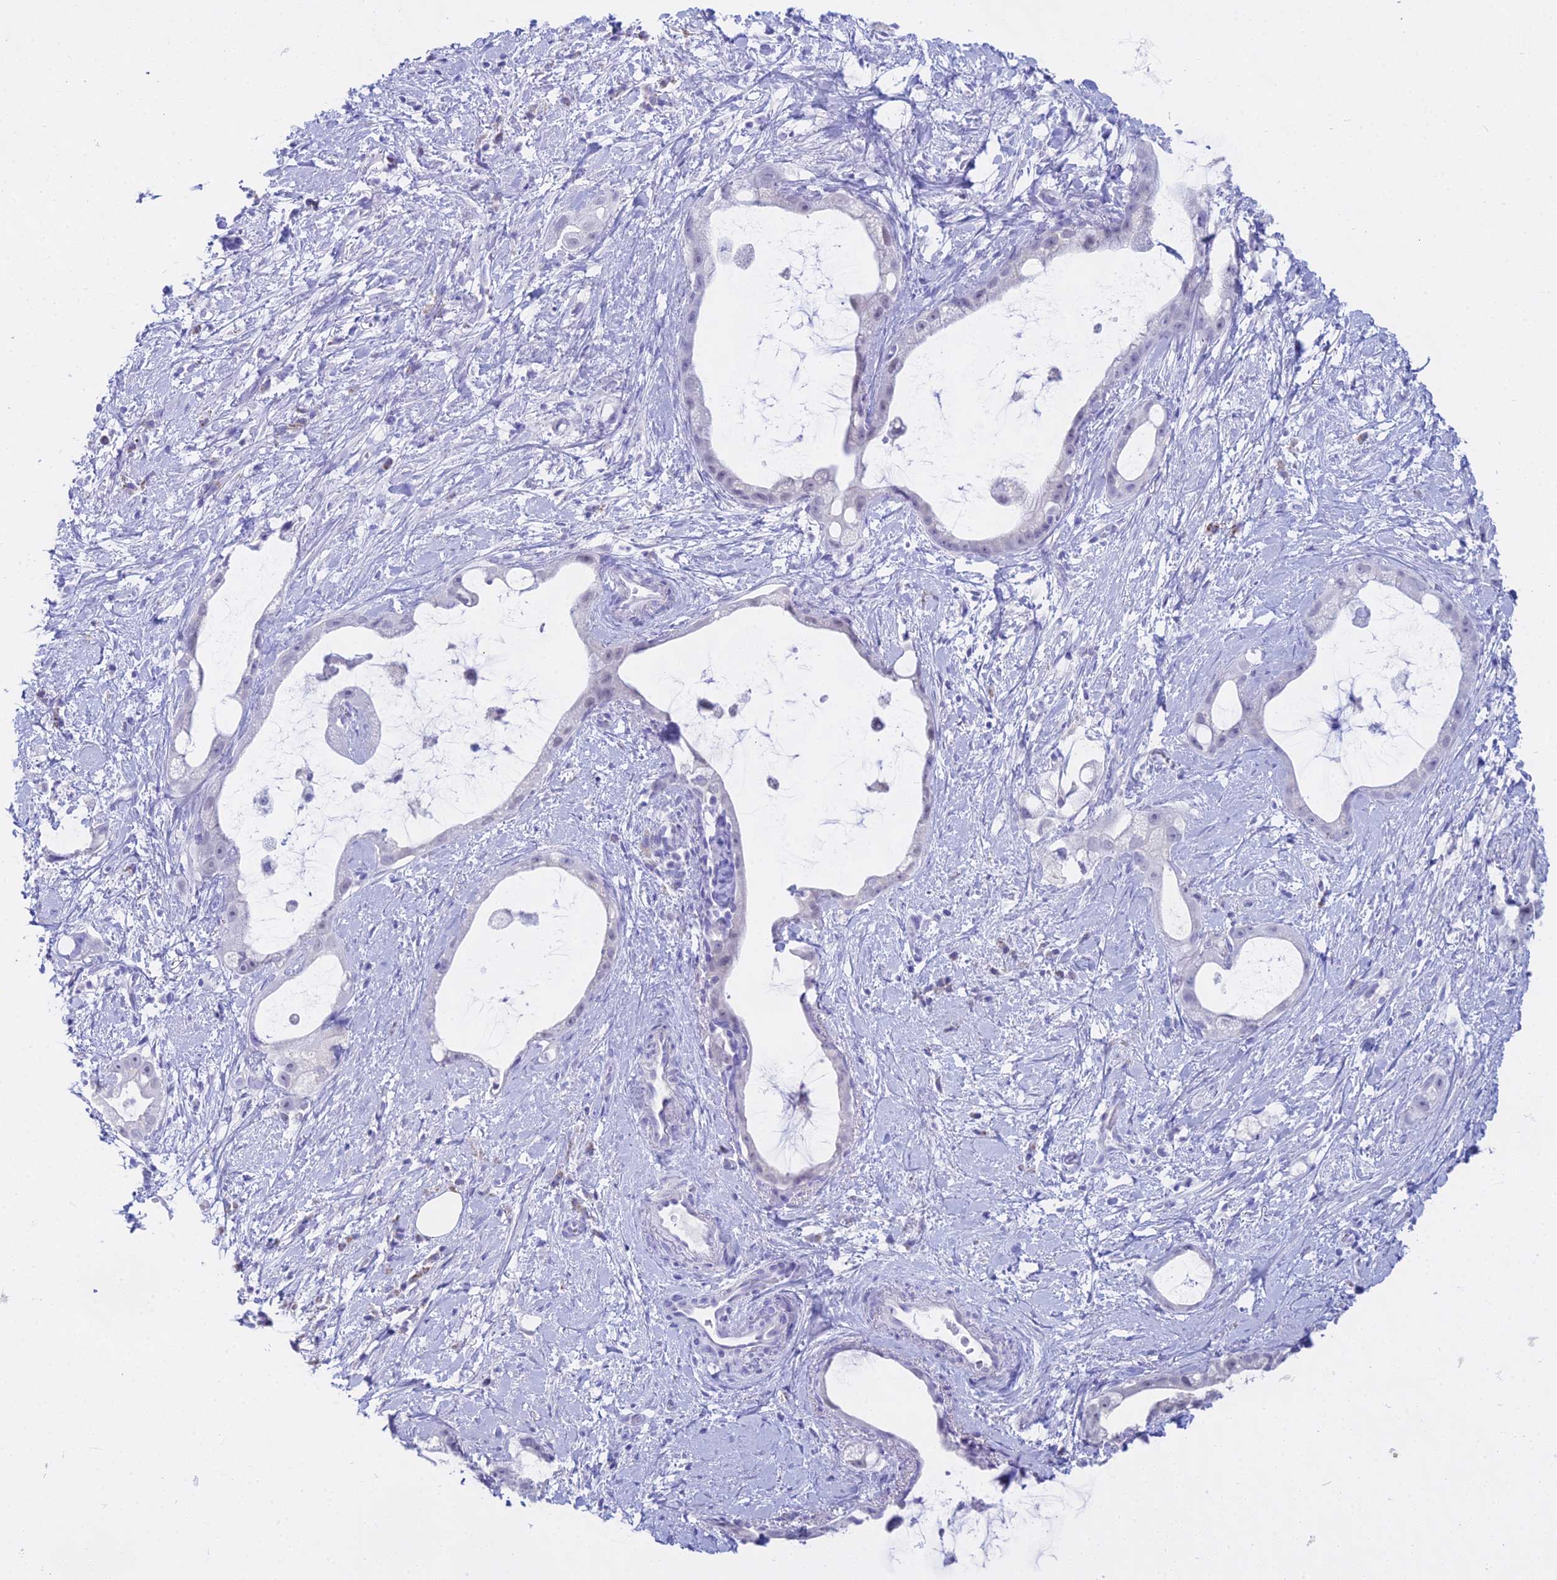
{"staining": {"intensity": "negative", "quantity": "none", "location": "none"}, "tissue": "stomach cancer", "cell_type": "Tumor cells", "image_type": "cancer", "snomed": [{"axis": "morphology", "description": "Adenocarcinoma, NOS"}, {"axis": "topography", "description": "Stomach"}], "caption": "Human adenocarcinoma (stomach) stained for a protein using immunohistochemistry demonstrates no staining in tumor cells.", "gene": "CGB2", "patient": {"sex": "male", "age": 55}}